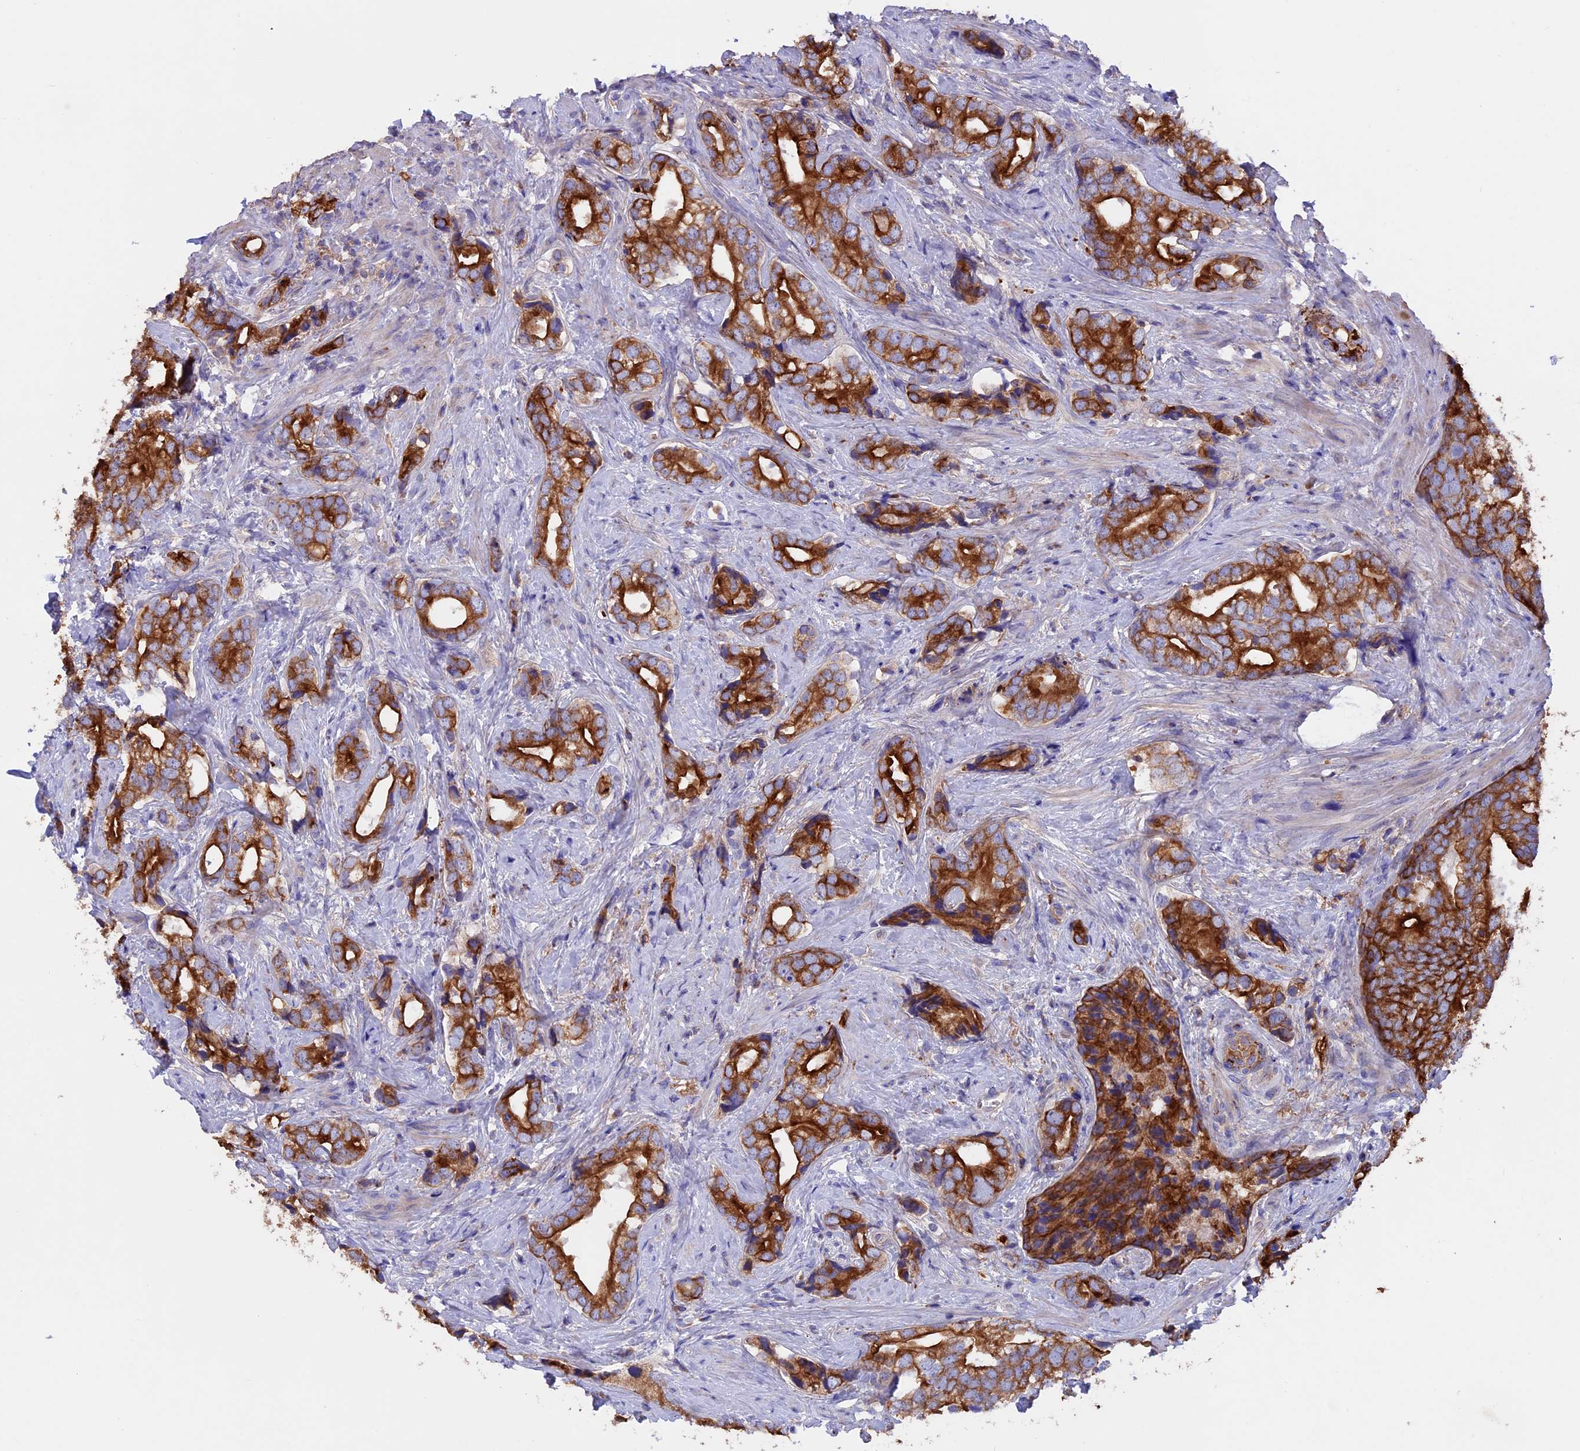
{"staining": {"intensity": "strong", "quantity": ">75%", "location": "cytoplasmic/membranous"}, "tissue": "prostate cancer", "cell_type": "Tumor cells", "image_type": "cancer", "snomed": [{"axis": "morphology", "description": "Adenocarcinoma, High grade"}, {"axis": "topography", "description": "Prostate"}], "caption": "Protein staining of prostate cancer (high-grade adenocarcinoma) tissue reveals strong cytoplasmic/membranous expression in about >75% of tumor cells. Nuclei are stained in blue.", "gene": "PTPN9", "patient": {"sex": "male", "age": 75}}